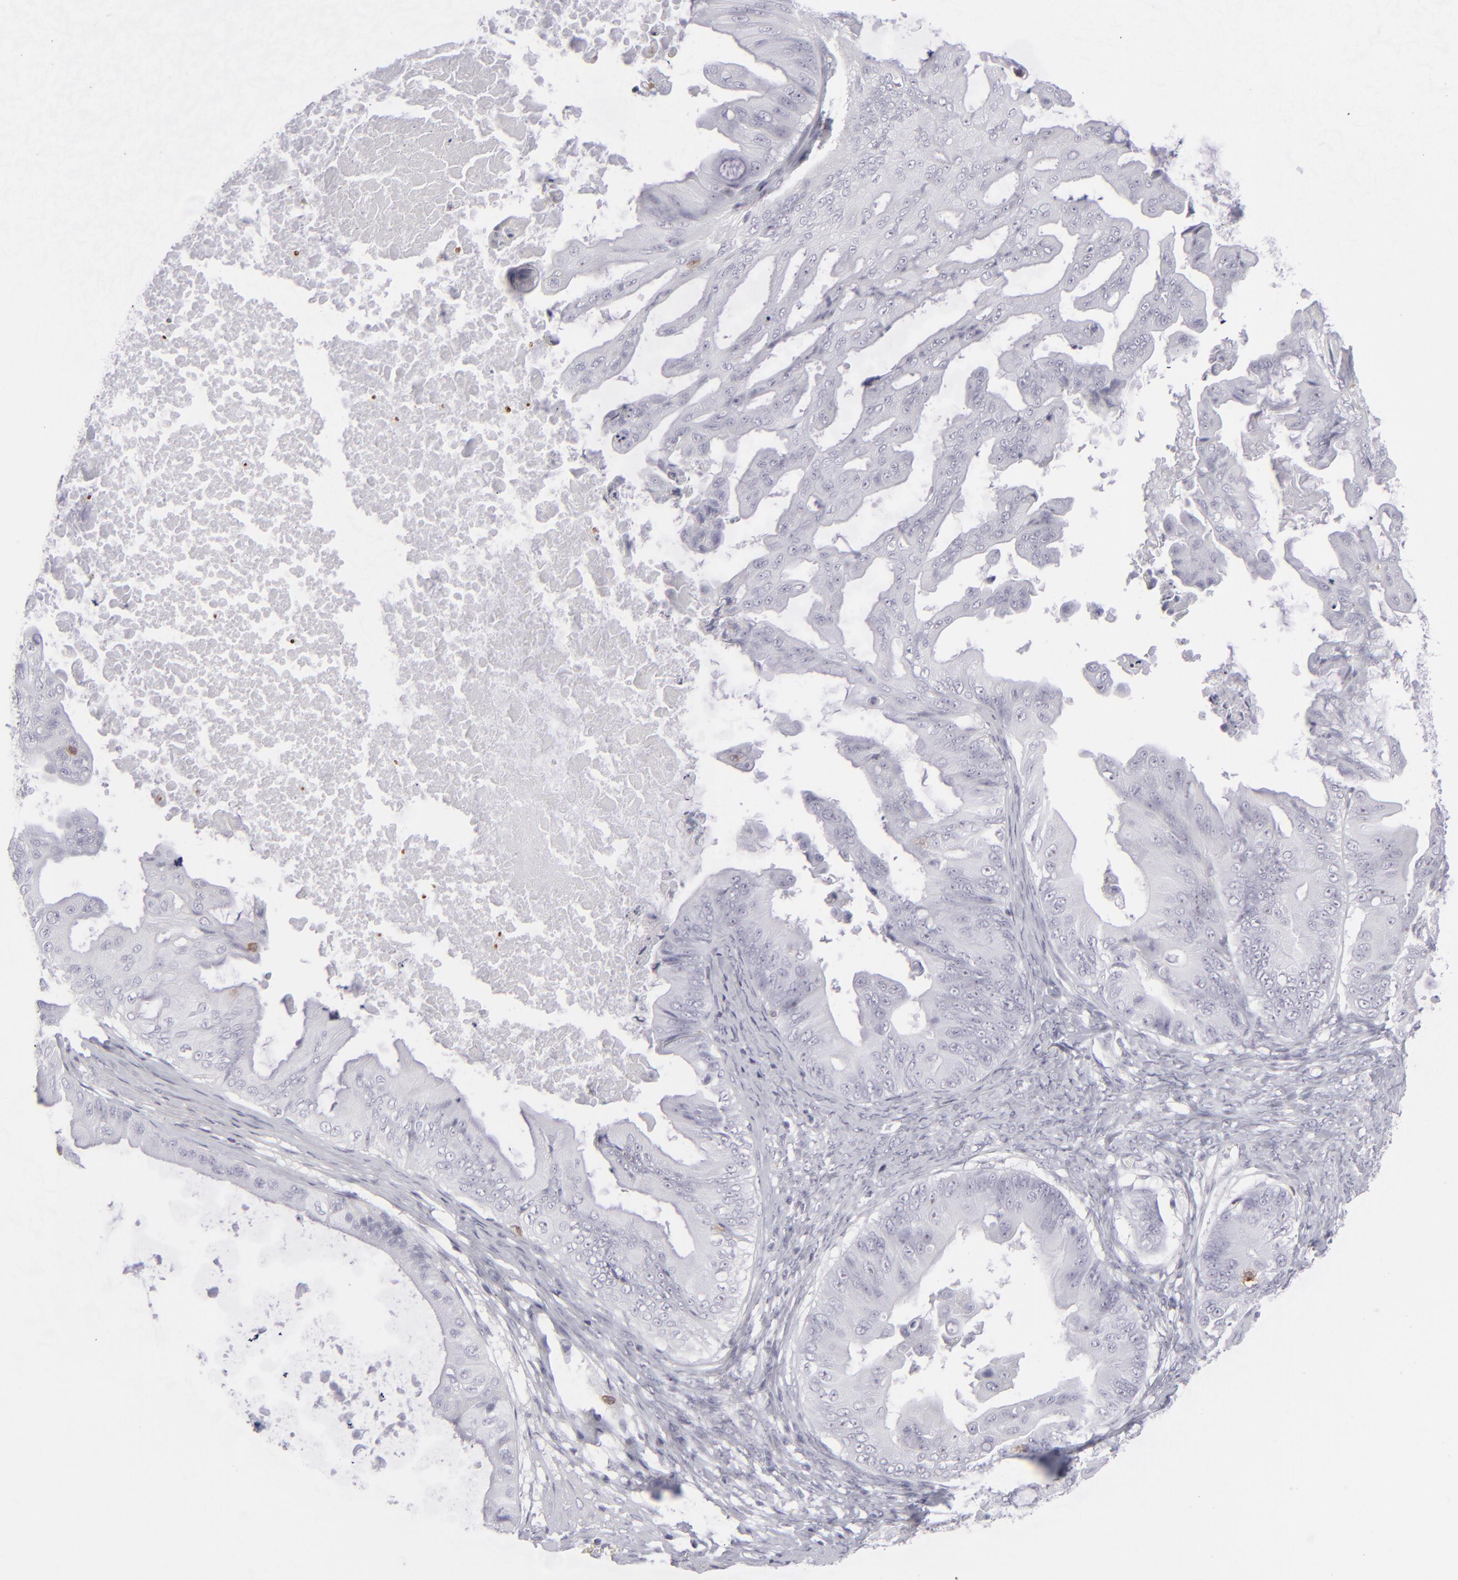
{"staining": {"intensity": "negative", "quantity": "none", "location": "none"}, "tissue": "ovarian cancer", "cell_type": "Tumor cells", "image_type": "cancer", "snomed": [{"axis": "morphology", "description": "Cystadenocarcinoma, mucinous, NOS"}, {"axis": "topography", "description": "Ovary"}], "caption": "IHC of ovarian mucinous cystadenocarcinoma reveals no staining in tumor cells.", "gene": "CD7", "patient": {"sex": "female", "age": 37}}